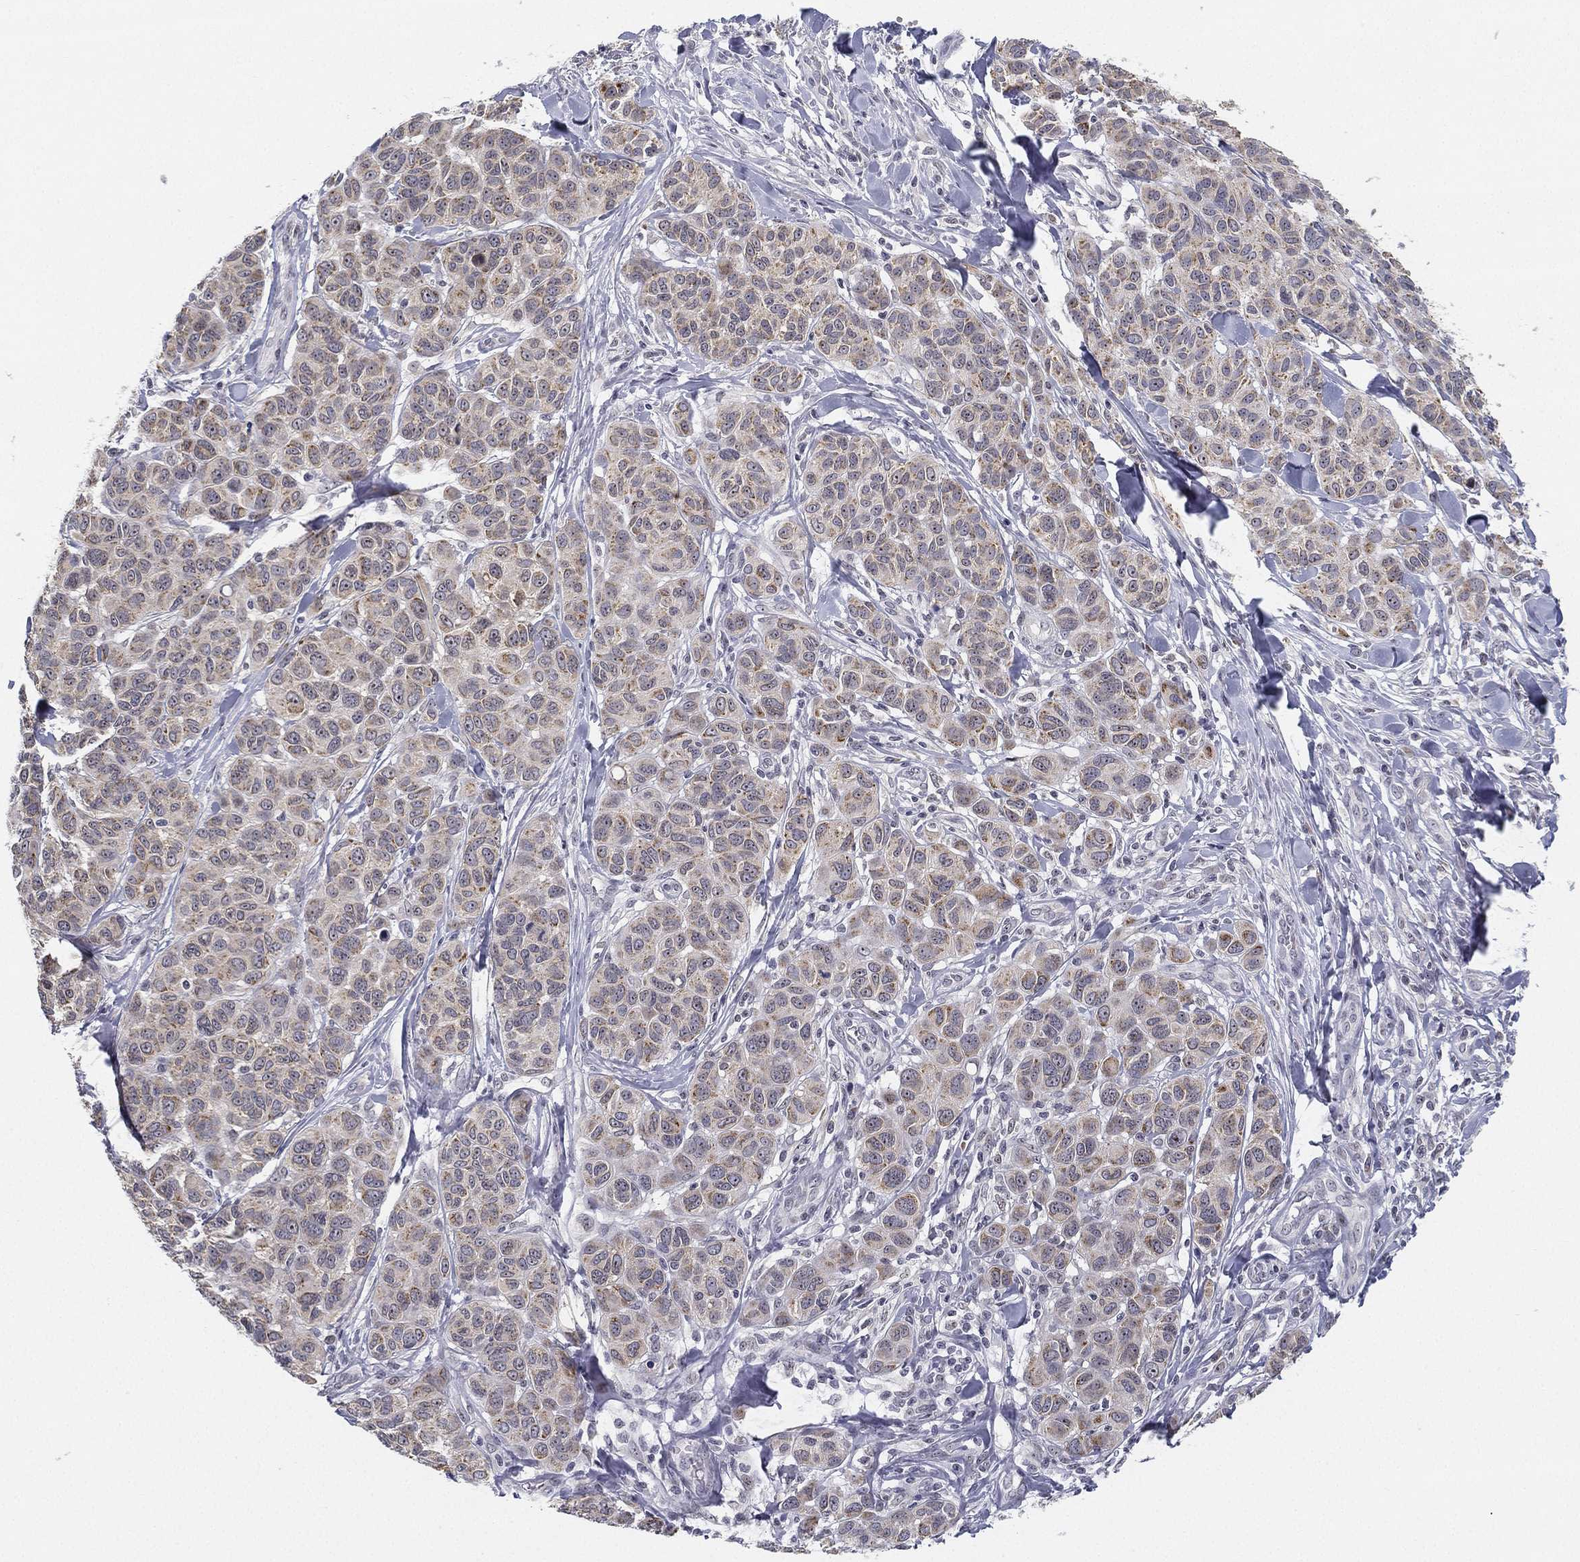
{"staining": {"intensity": "weak", "quantity": "<25%", "location": "cytoplasmic/membranous"}, "tissue": "melanoma", "cell_type": "Tumor cells", "image_type": "cancer", "snomed": [{"axis": "morphology", "description": "Malignant melanoma, NOS"}, {"axis": "topography", "description": "Skin"}], "caption": "Immunohistochemistry (IHC) histopathology image of neoplastic tissue: malignant melanoma stained with DAB (3,3'-diaminobenzidine) exhibits no significant protein positivity in tumor cells.", "gene": "MS4A8", "patient": {"sex": "male", "age": 79}}